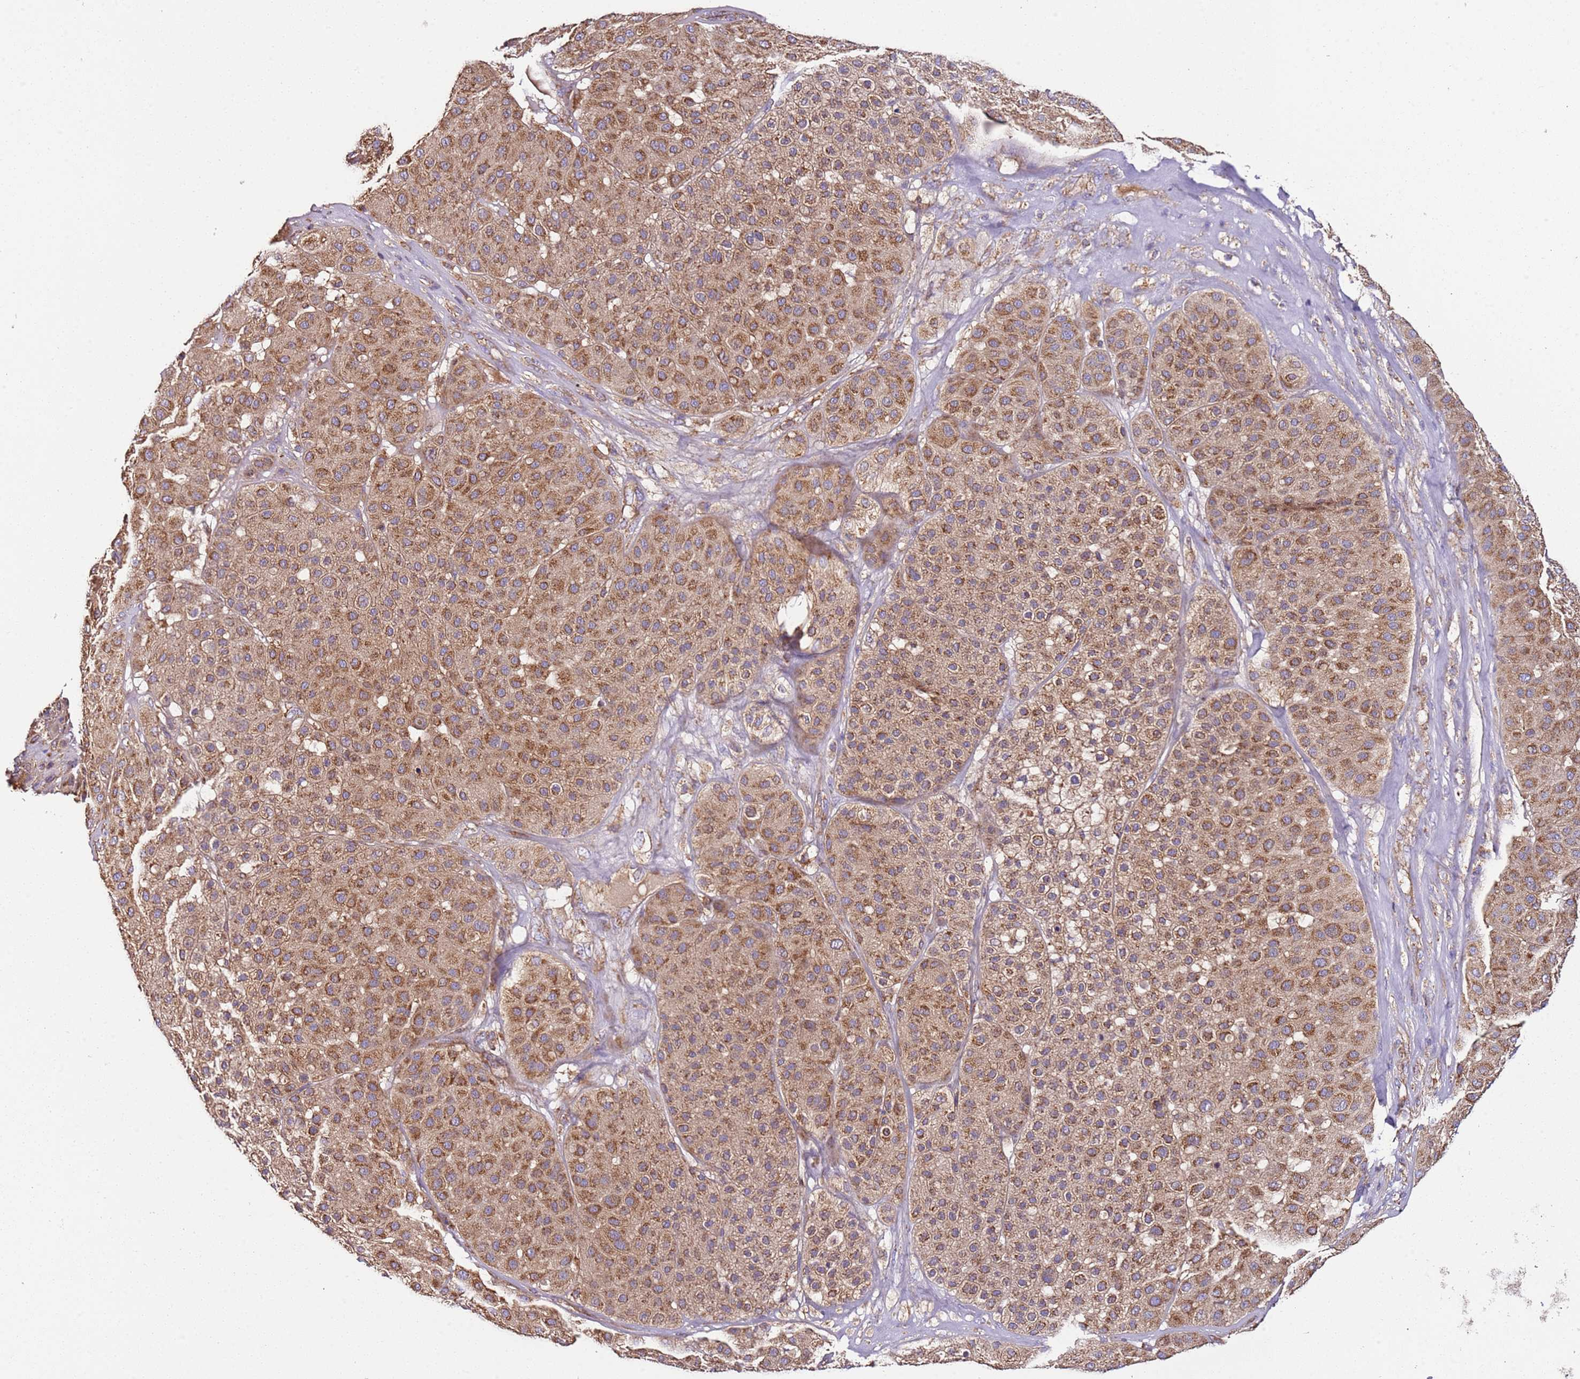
{"staining": {"intensity": "moderate", "quantity": ">75%", "location": "cytoplasmic/membranous"}, "tissue": "melanoma", "cell_type": "Tumor cells", "image_type": "cancer", "snomed": [{"axis": "morphology", "description": "Malignant melanoma, Metastatic site"}, {"axis": "topography", "description": "Smooth muscle"}], "caption": "A high-resolution micrograph shows IHC staining of melanoma, which displays moderate cytoplasmic/membranous positivity in approximately >75% of tumor cells.", "gene": "RMND5A", "patient": {"sex": "male", "age": 41}}